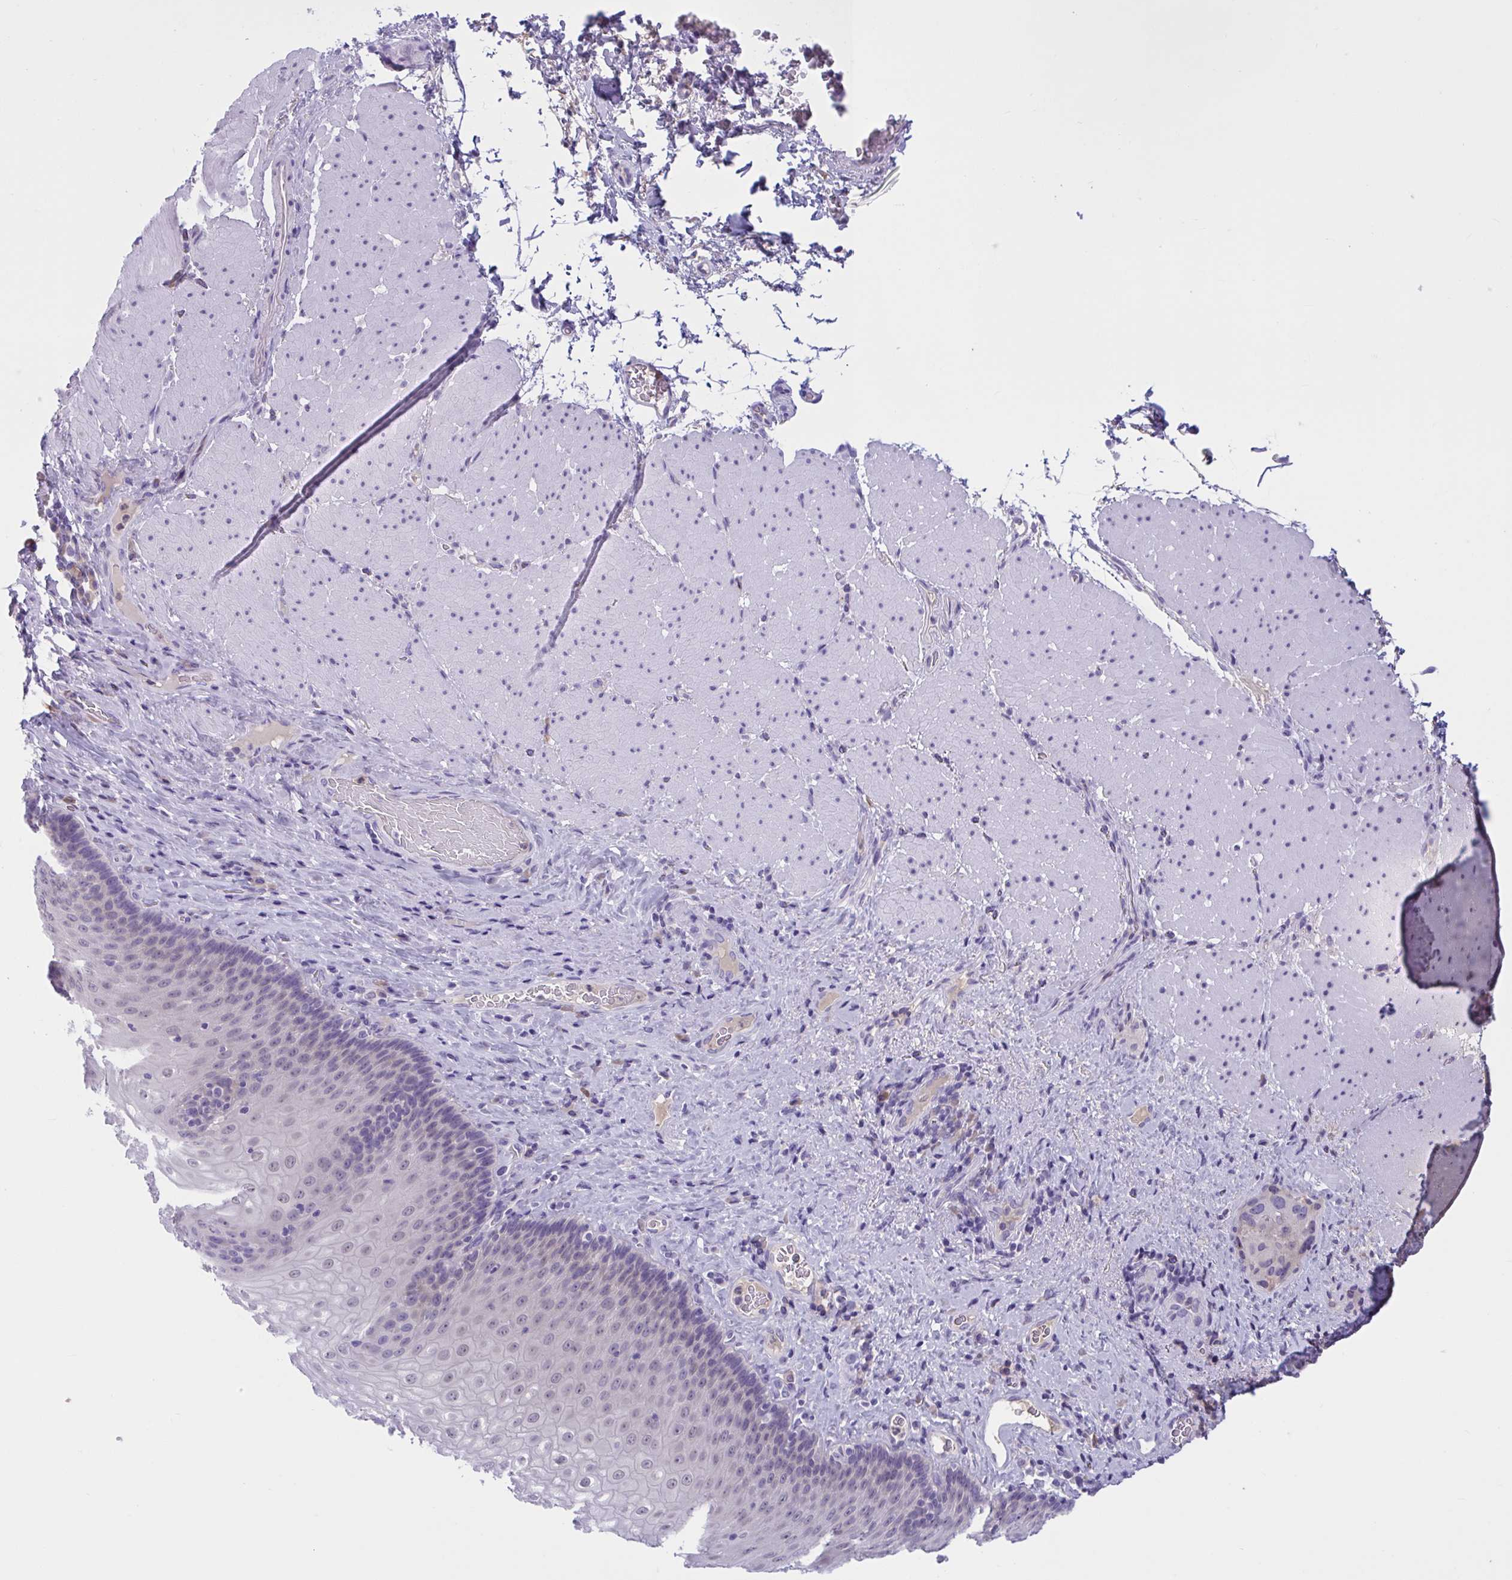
{"staining": {"intensity": "negative", "quantity": "none", "location": "none"}, "tissue": "esophagus", "cell_type": "Squamous epithelial cells", "image_type": "normal", "snomed": [{"axis": "morphology", "description": "Normal tissue, NOS"}, {"axis": "topography", "description": "Esophagus"}], "caption": "DAB (3,3'-diaminobenzidine) immunohistochemical staining of normal human esophagus shows no significant staining in squamous epithelial cells.", "gene": "WNT9B", "patient": {"sex": "male", "age": 62}}